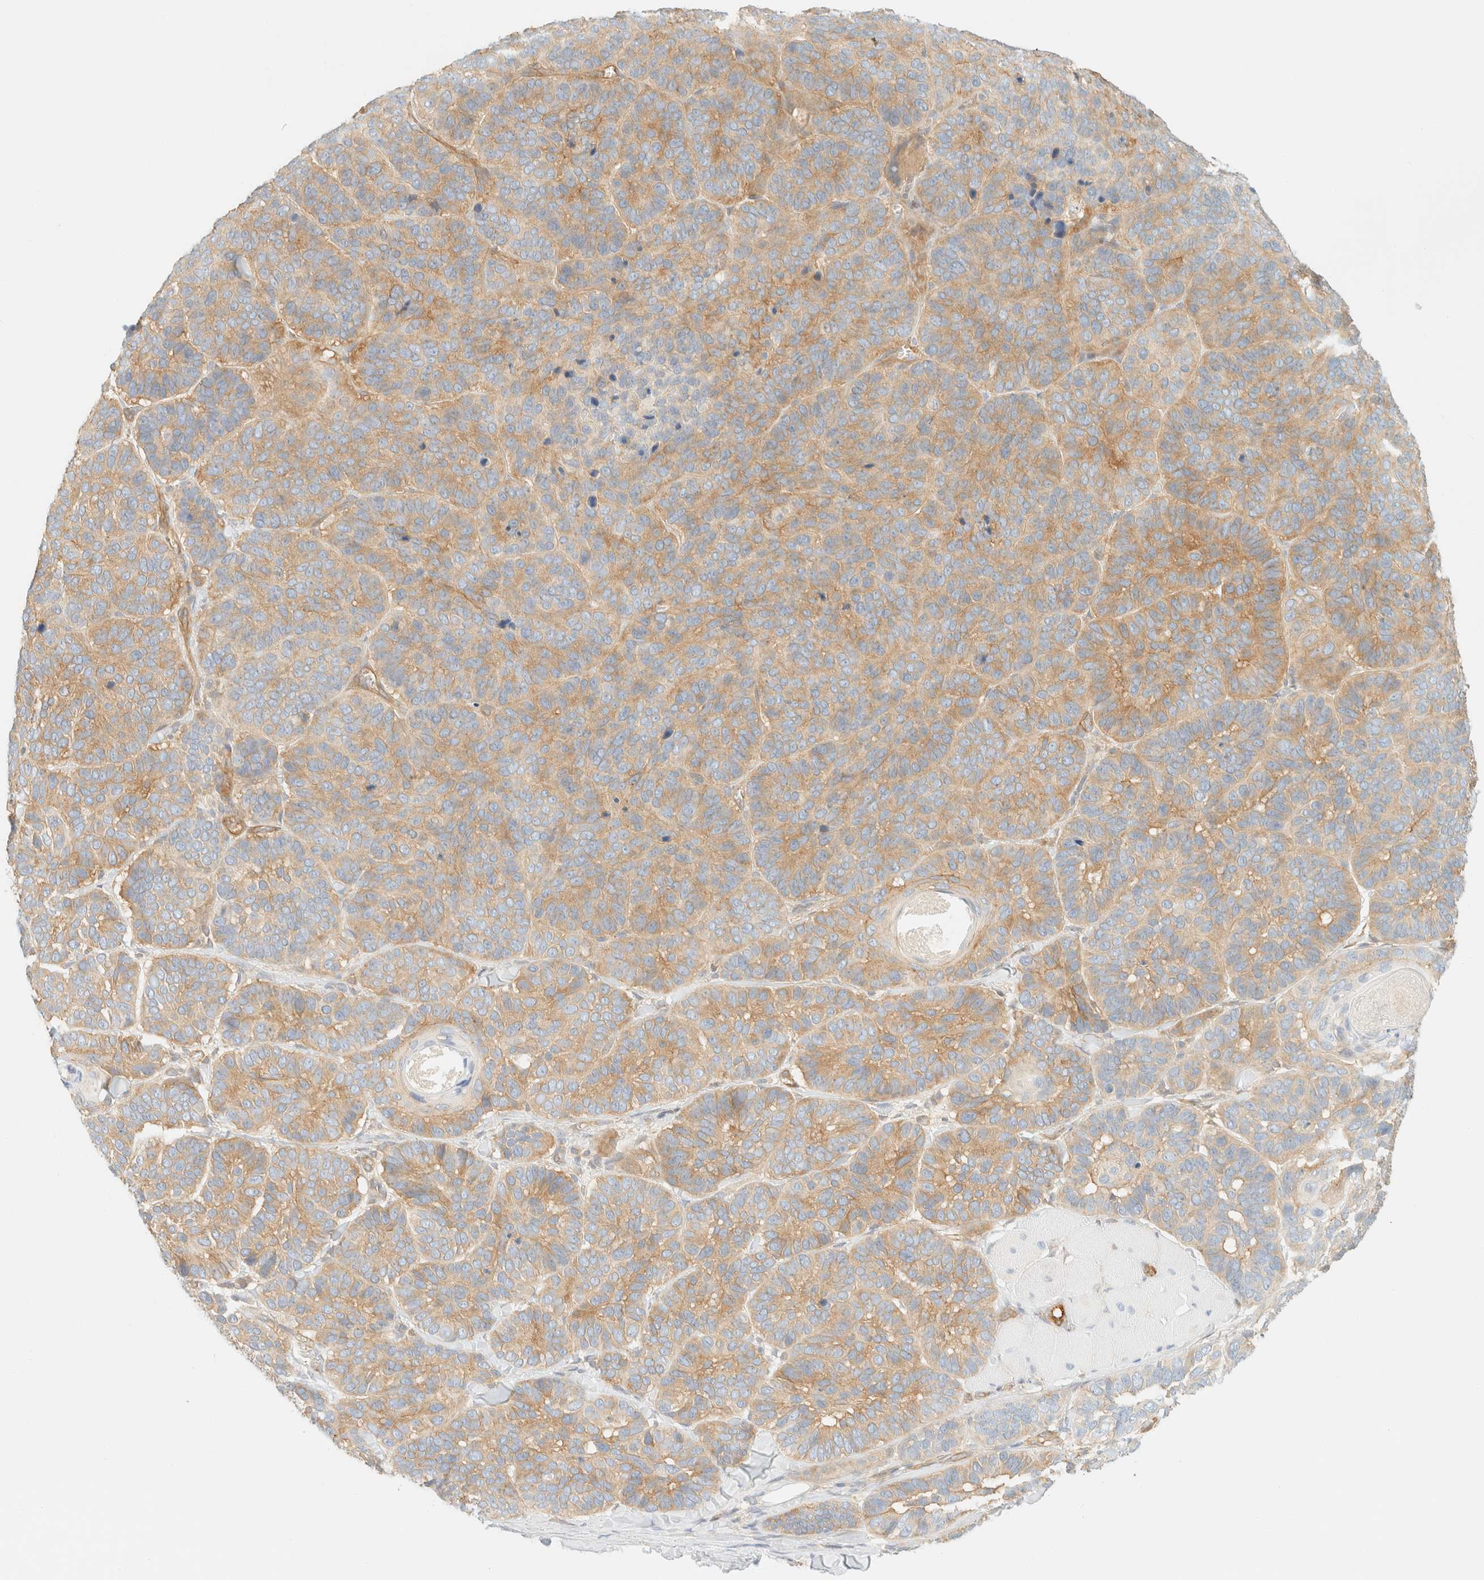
{"staining": {"intensity": "moderate", "quantity": ">75%", "location": "cytoplasmic/membranous"}, "tissue": "skin cancer", "cell_type": "Tumor cells", "image_type": "cancer", "snomed": [{"axis": "morphology", "description": "Basal cell carcinoma"}, {"axis": "topography", "description": "Skin"}], "caption": "Basal cell carcinoma (skin) stained for a protein (brown) displays moderate cytoplasmic/membranous positive staining in approximately >75% of tumor cells.", "gene": "OTOP2", "patient": {"sex": "male", "age": 62}}